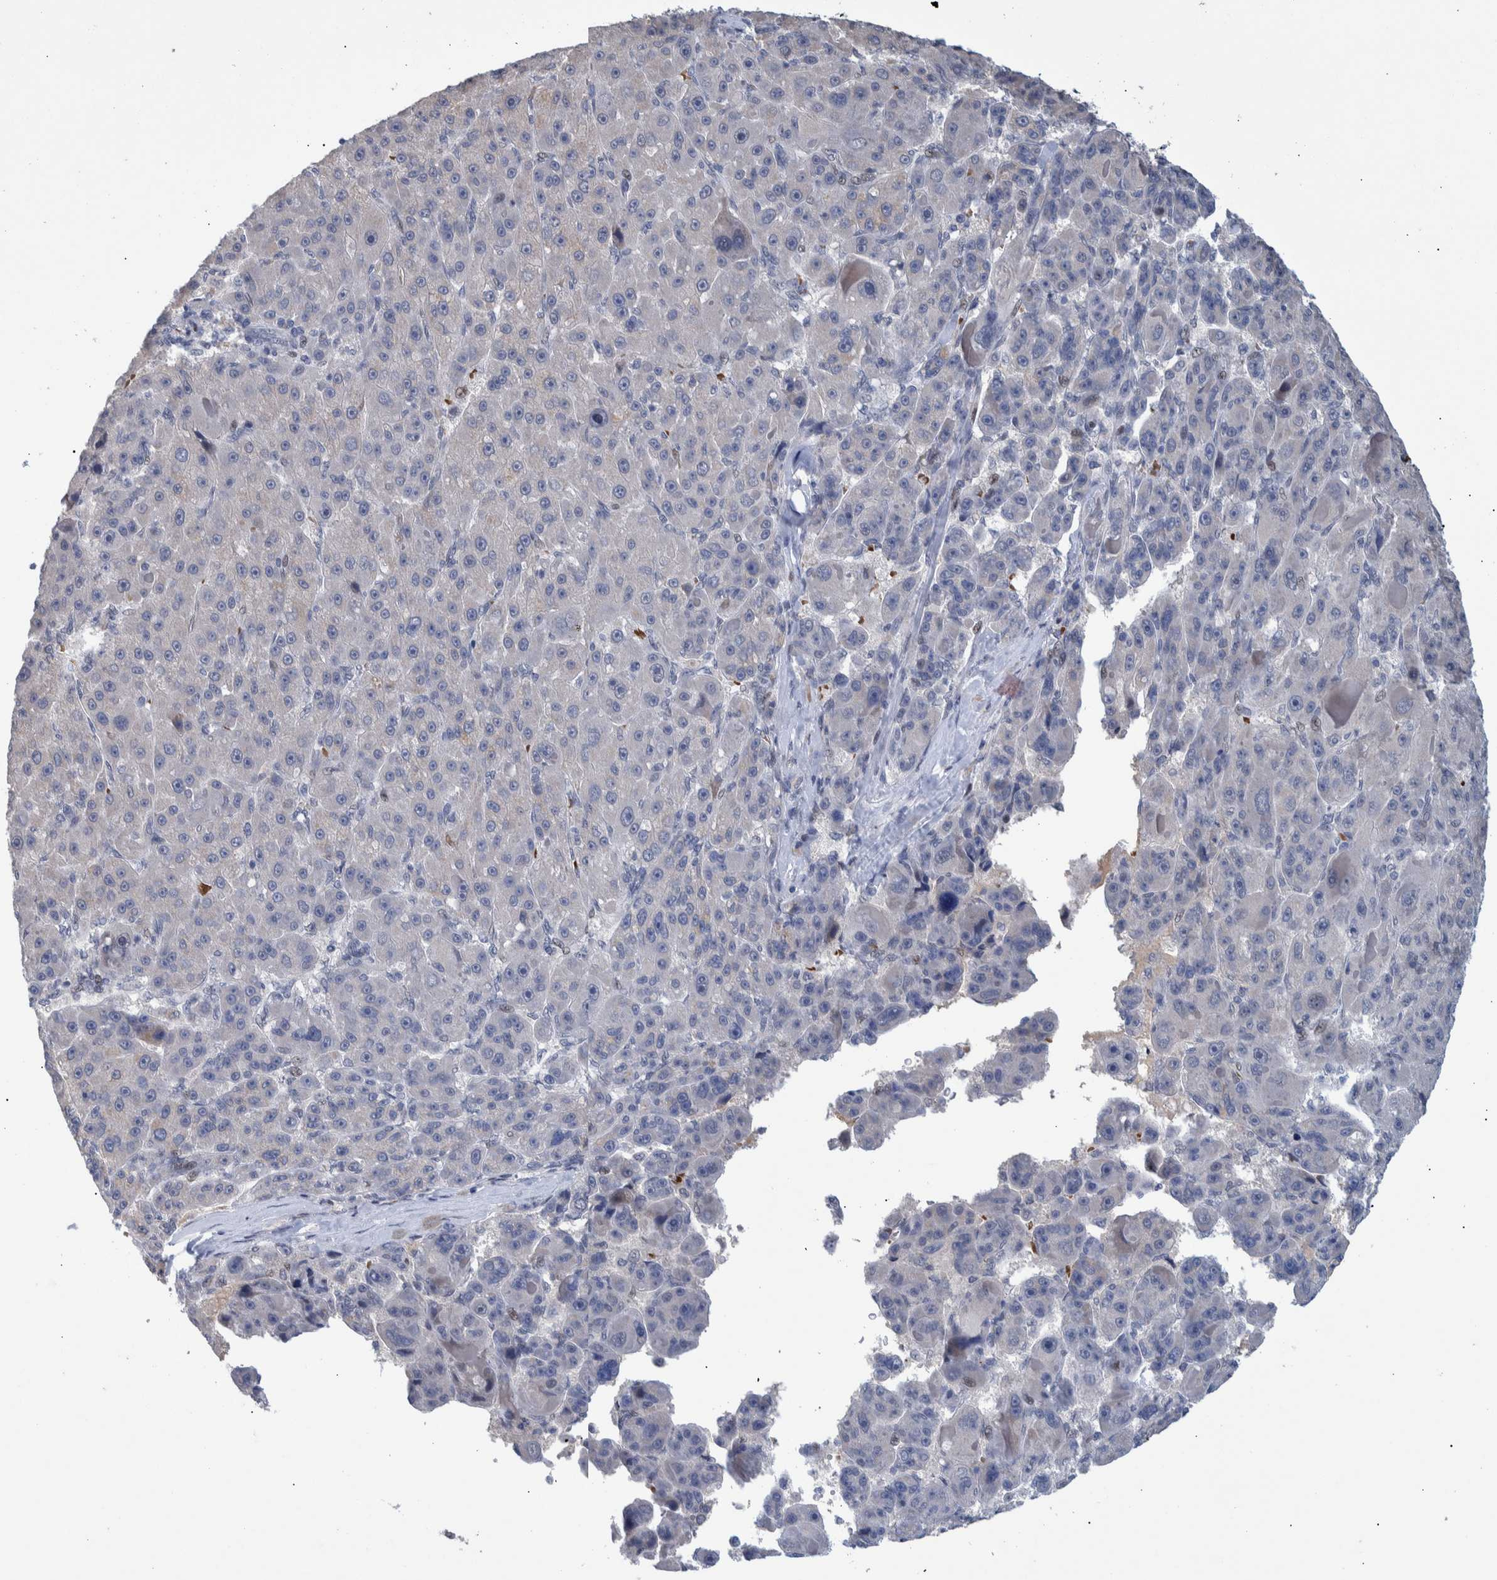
{"staining": {"intensity": "negative", "quantity": "none", "location": "none"}, "tissue": "liver cancer", "cell_type": "Tumor cells", "image_type": "cancer", "snomed": [{"axis": "morphology", "description": "Carcinoma, Hepatocellular, NOS"}, {"axis": "topography", "description": "Liver"}], "caption": "This is an immunohistochemistry (IHC) histopathology image of human liver hepatocellular carcinoma. There is no expression in tumor cells.", "gene": "ESRP1", "patient": {"sex": "male", "age": 76}}